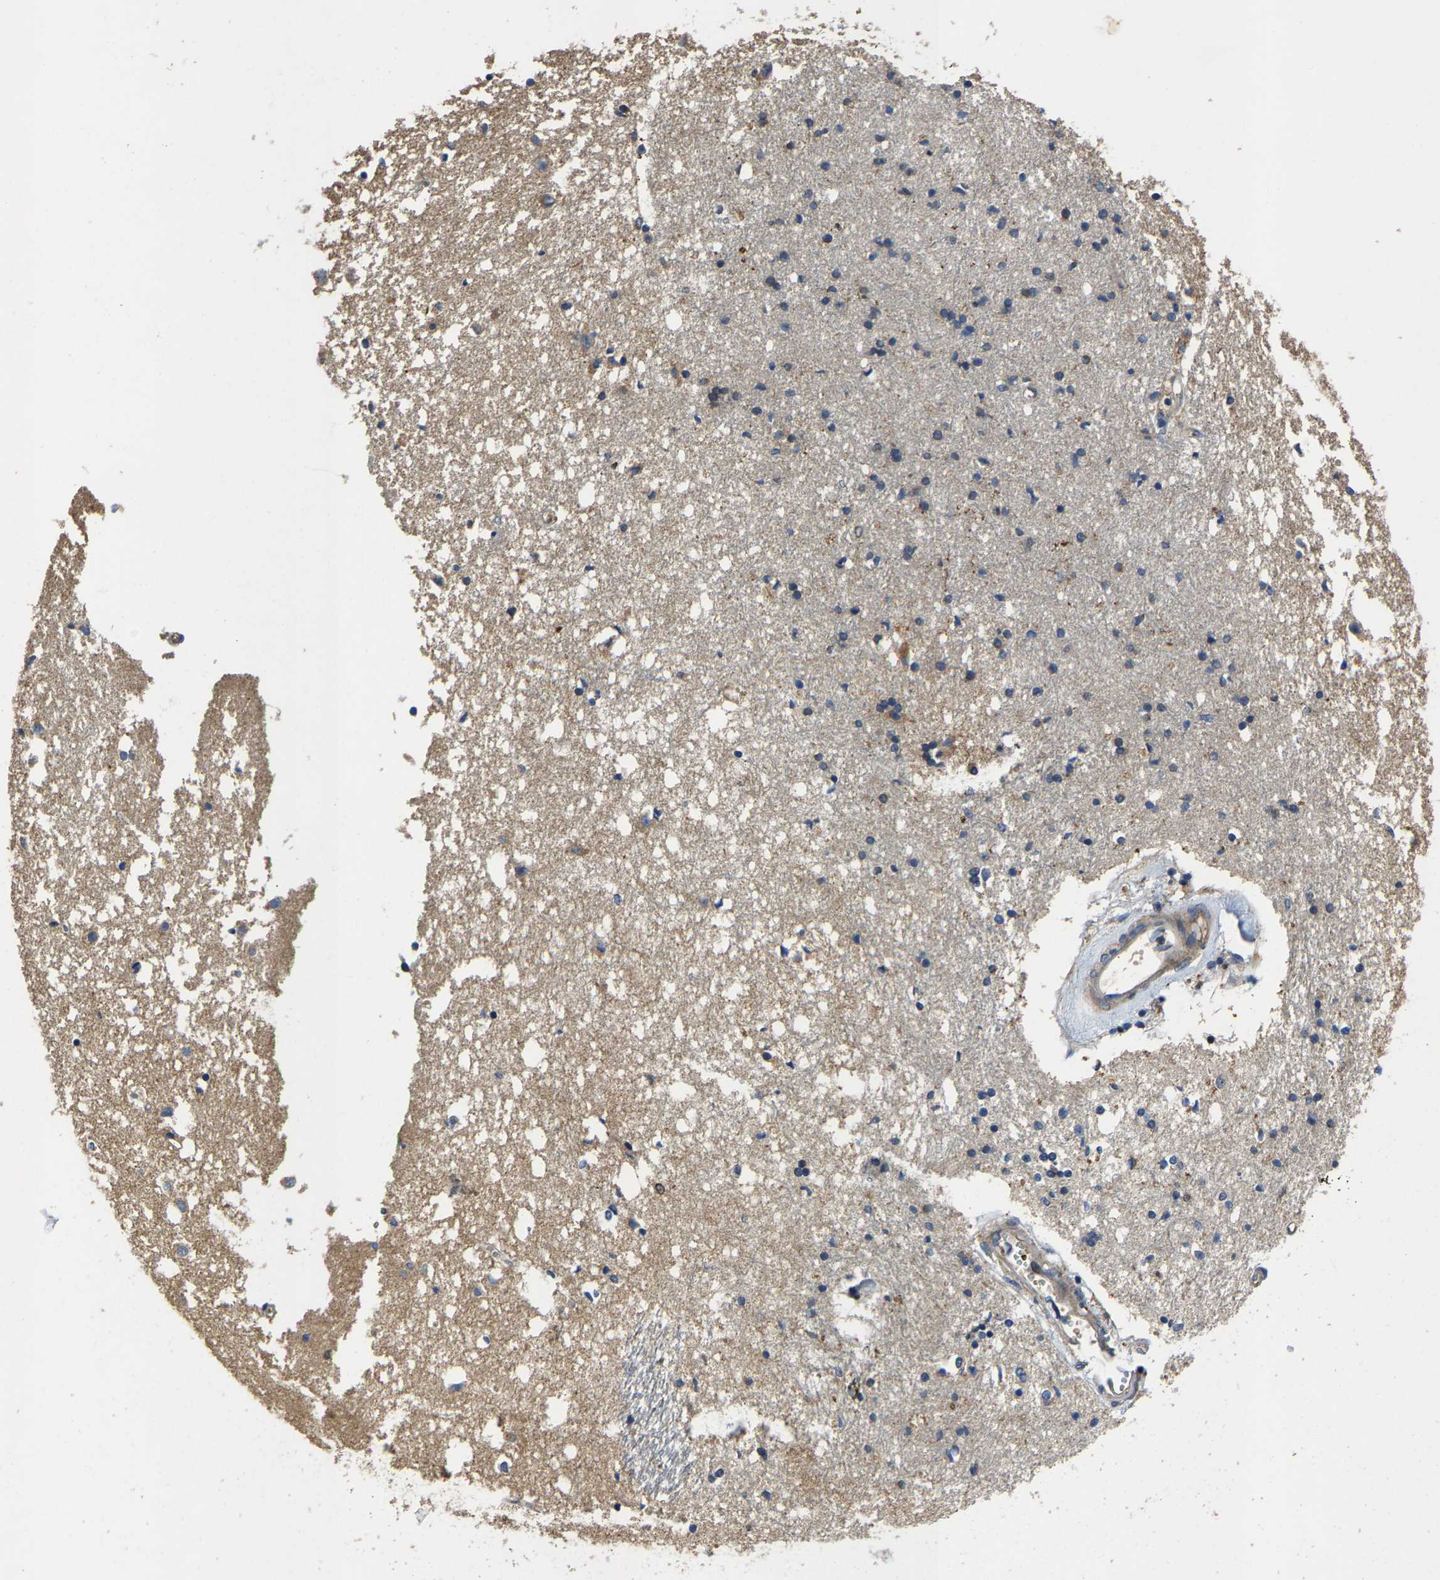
{"staining": {"intensity": "moderate", "quantity": "<25%", "location": "cytoplasmic/membranous"}, "tissue": "caudate", "cell_type": "Glial cells", "image_type": "normal", "snomed": [{"axis": "morphology", "description": "Normal tissue, NOS"}, {"axis": "topography", "description": "Lateral ventricle wall"}], "caption": "The immunohistochemical stain labels moderate cytoplasmic/membranous expression in glial cells of normal caudate. The staining was performed using DAB (3,3'-diaminobenzidine), with brown indicating positive protein expression. Nuclei are stained blue with hematoxylin.", "gene": "AGBL3", "patient": {"sex": "male", "age": 45}}